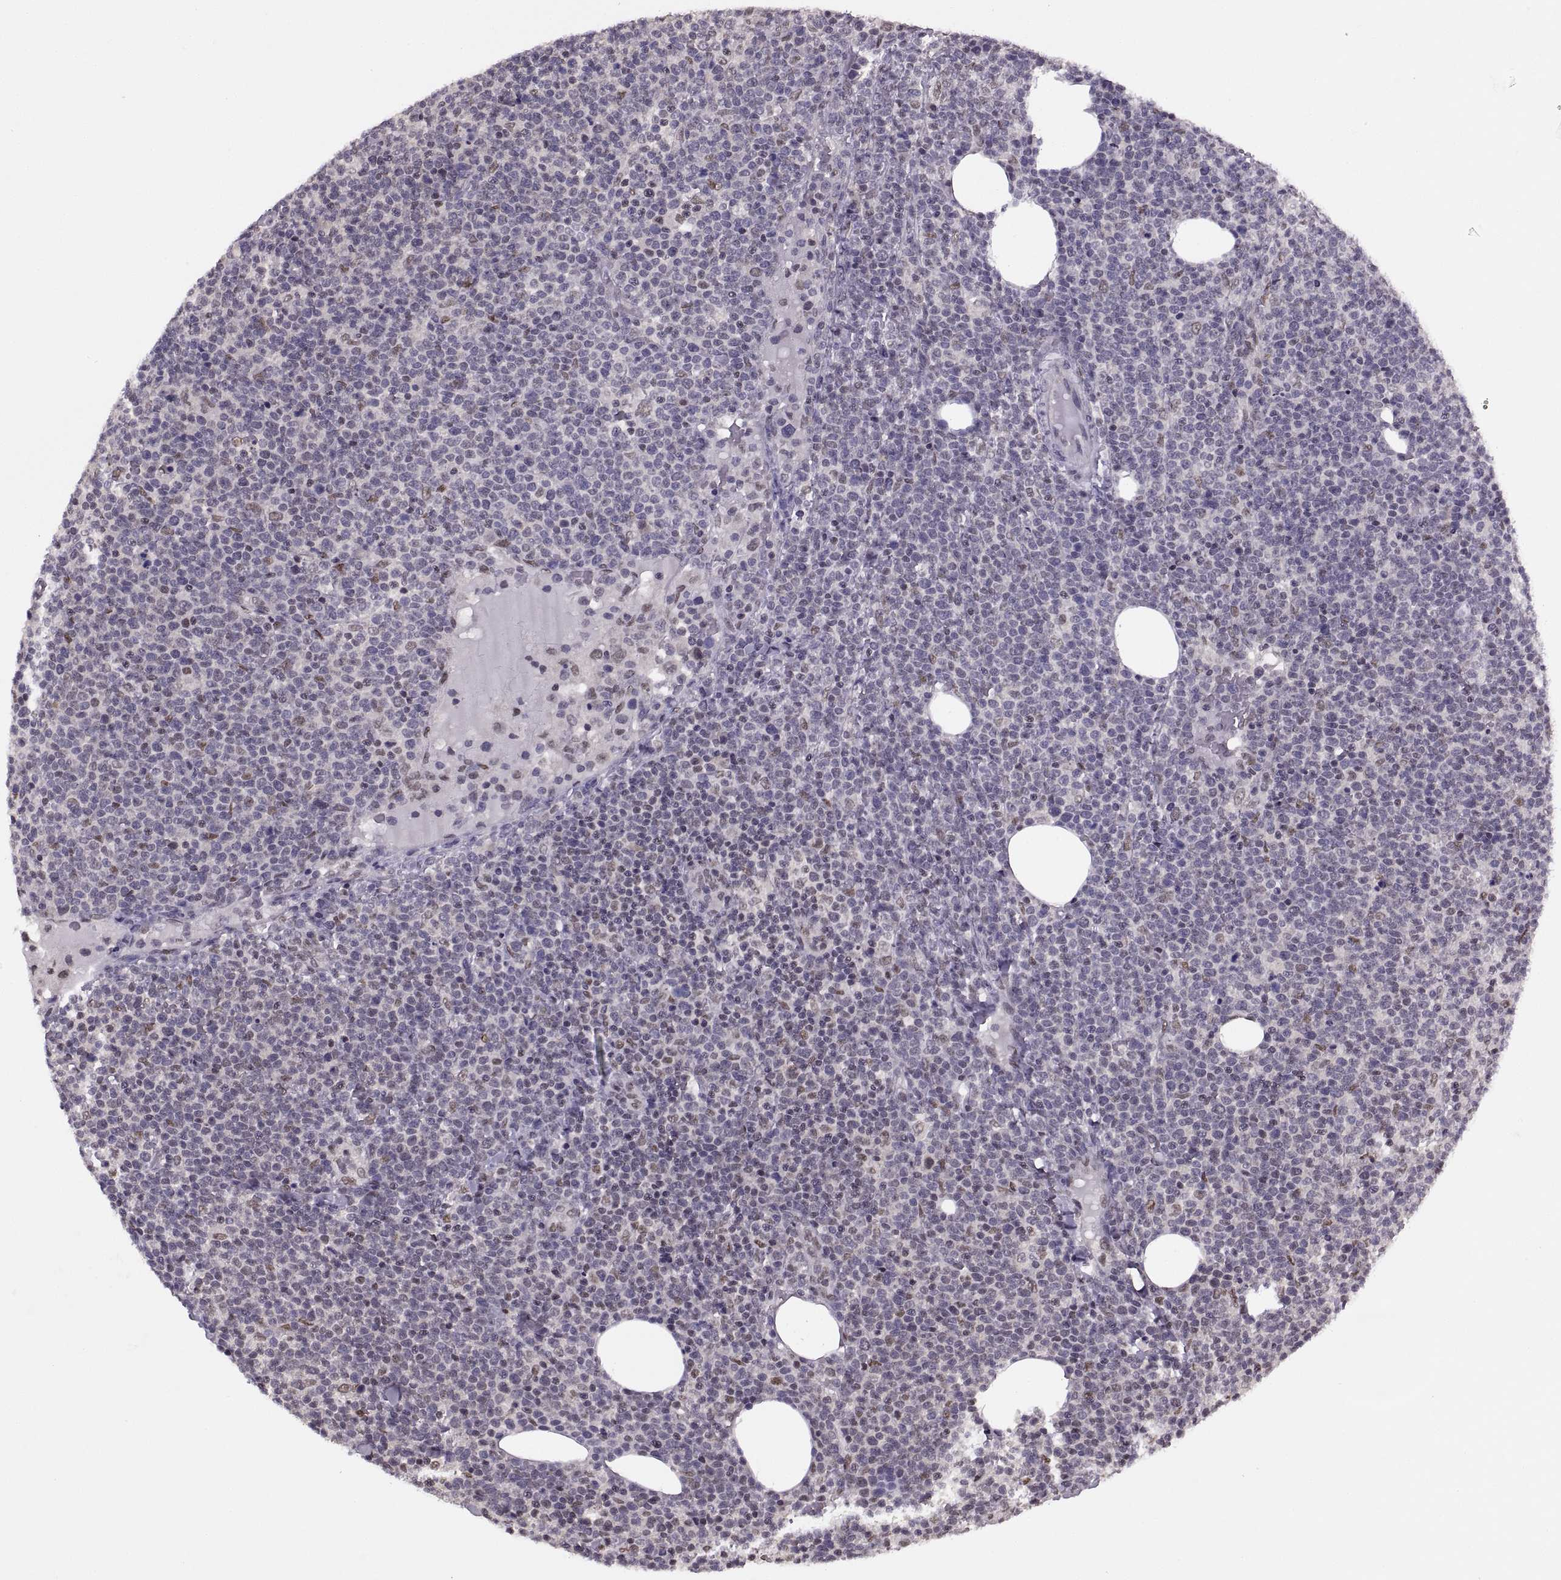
{"staining": {"intensity": "negative", "quantity": "none", "location": "none"}, "tissue": "lymphoma", "cell_type": "Tumor cells", "image_type": "cancer", "snomed": [{"axis": "morphology", "description": "Malignant lymphoma, non-Hodgkin's type, High grade"}, {"axis": "topography", "description": "Lymph node"}], "caption": "Tumor cells show no significant protein positivity in malignant lymphoma, non-Hodgkin's type (high-grade).", "gene": "INTS3", "patient": {"sex": "male", "age": 61}}